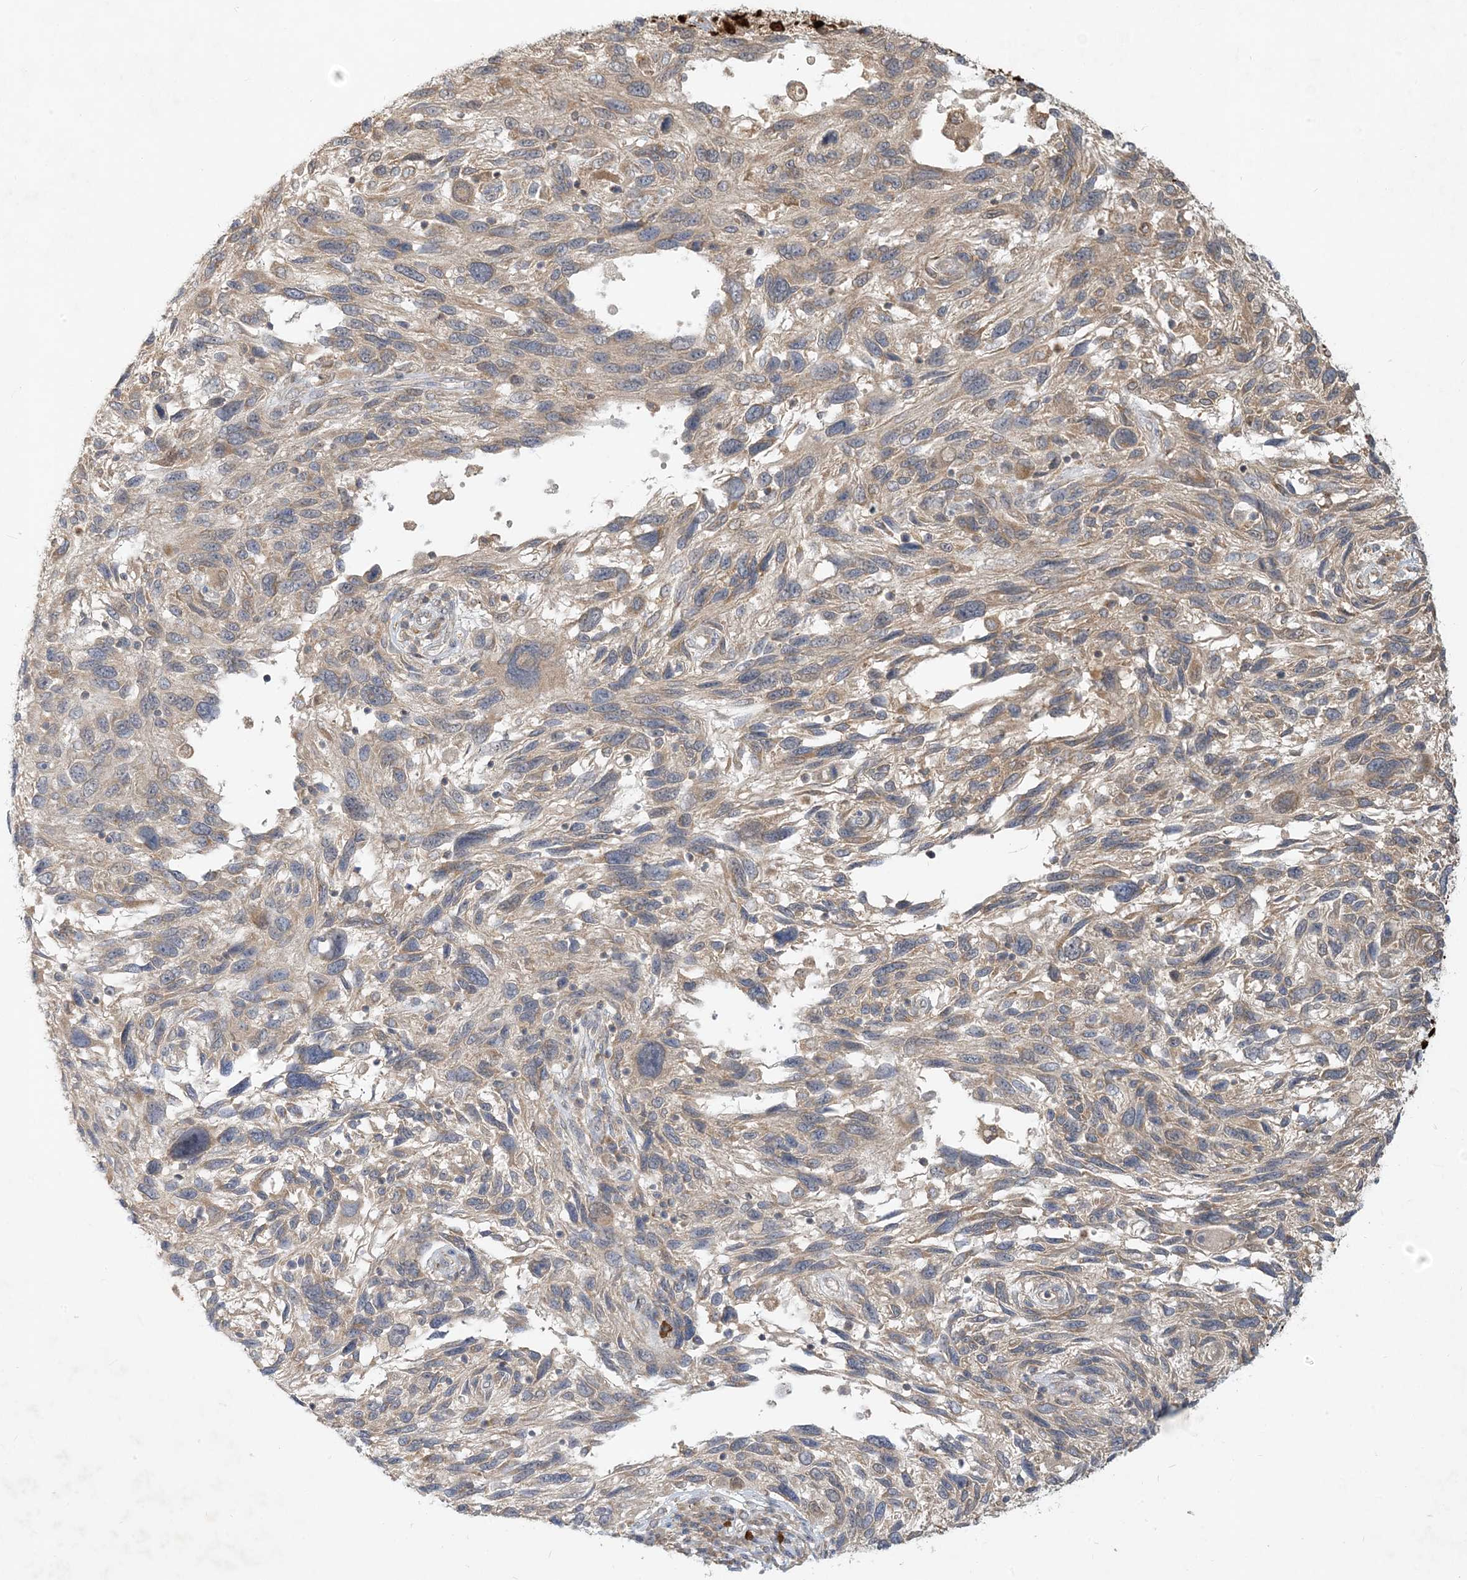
{"staining": {"intensity": "moderate", "quantity": "25%-75%", "location": "cytoplasmic/membranous"}, "tissue": "melanoma", "cell_type": "Tumor cells", "image_type": "cancer", "snomed": [{"axis": "morphology", "description": "Malignant melanoma, NOS"}, {"axis": "topography", "description": "Skin"}], "caption": "Brown immunohistochemical staining in melanoma shows moderate cytoplasmic/membranous staining in approximately 25%-75% of tumor cells.", "gene": "MCOLN1", "patient": {"sex": "male", "age": 53}}